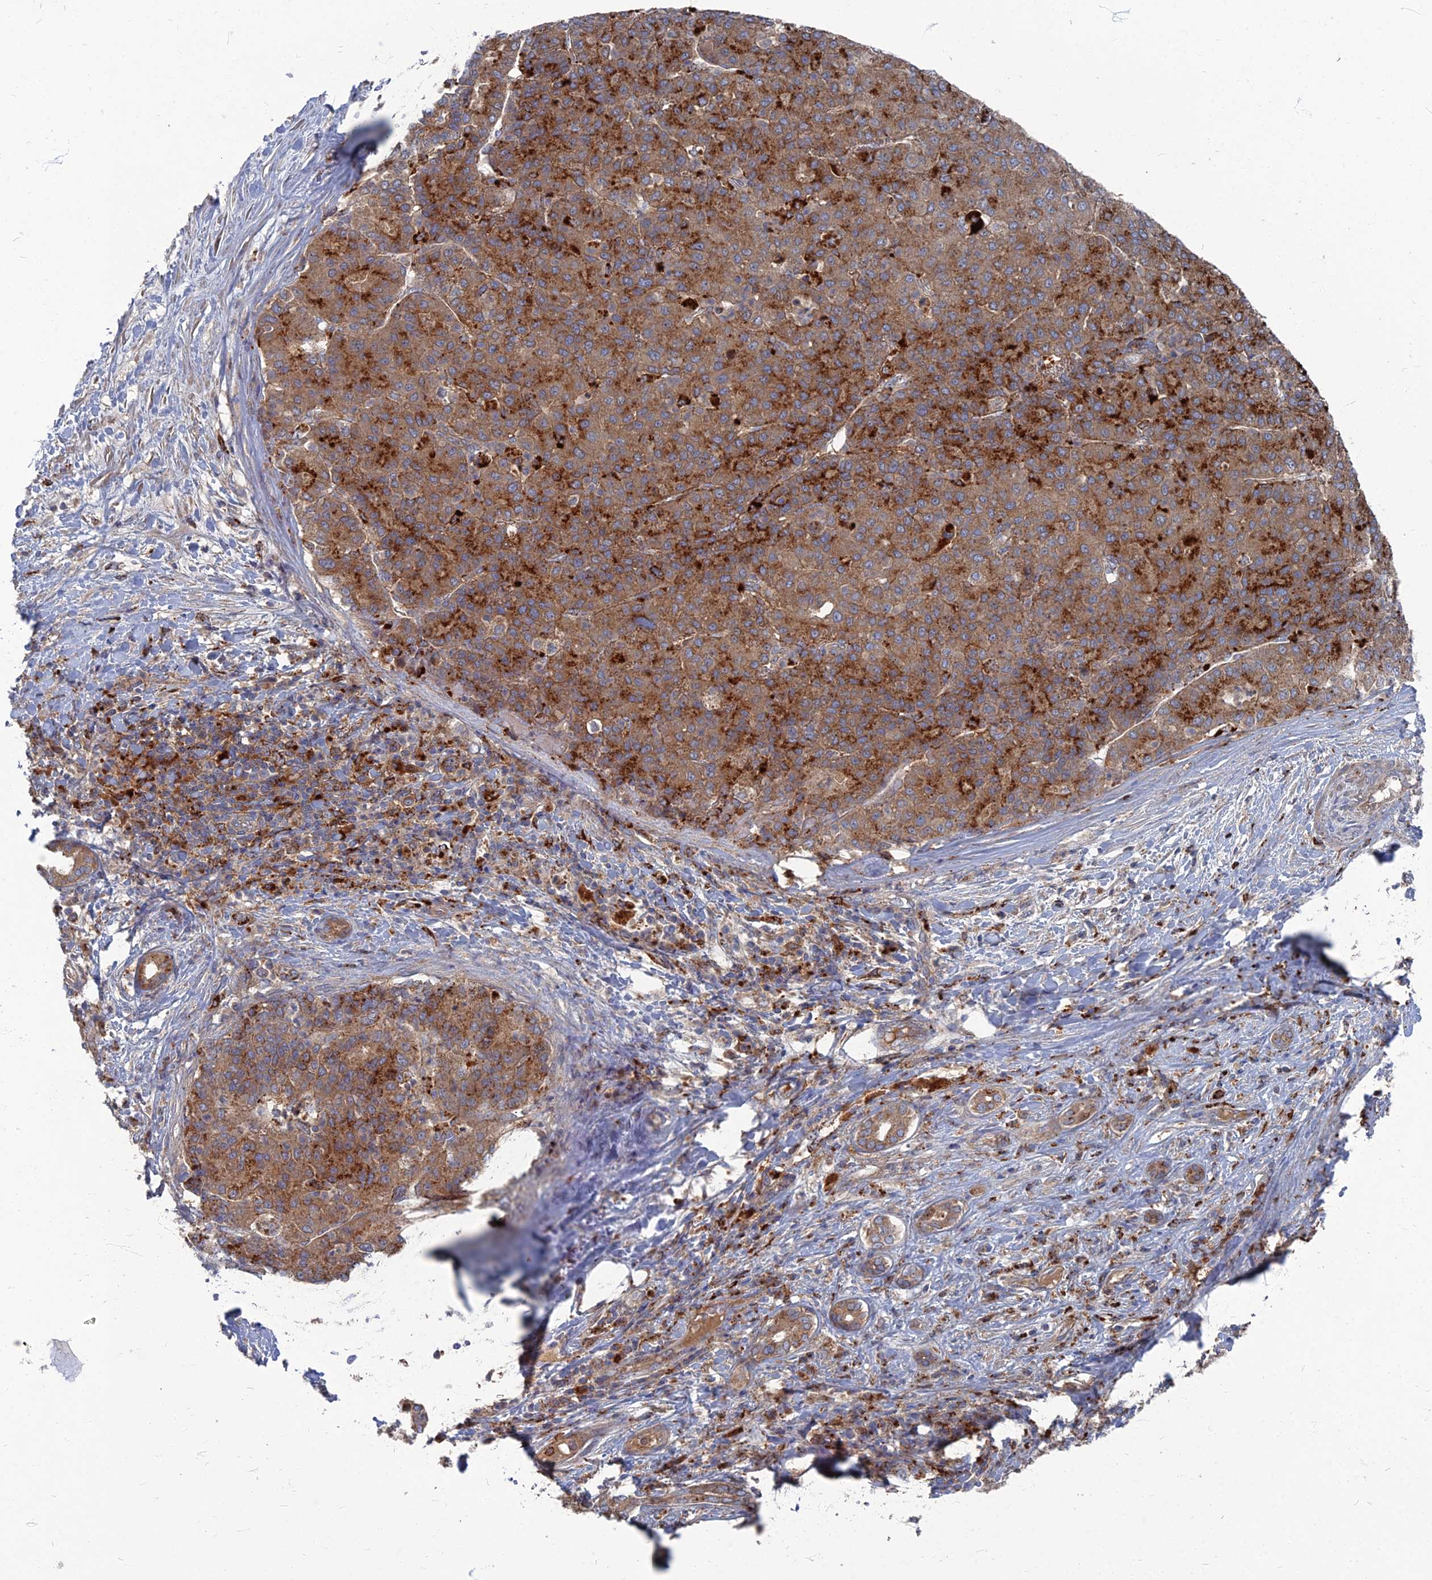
{"staining": {"intensity": "moderate", "quantity": ">75%", "location": "cytoplasmic/membranous"}, "tissue": "liver cancer", "cell_type": "Tumor cells", "image_type": "cancer", "snomed": [{"axis": "morphology", "description": "Carcinoma, Hepatocellular, NOS"}, {"axis": "topography", "description": "Liver"}], "caption": "An image of human hepatocellular carcinoma (liver) stained for a protein exhibits moderate cytoplasmic/membranous brown staining in tumor cells. (Brightfield microscopy of DAB IHC at high magnification).", "gene": "PPCDC", "patient": {"sex": "male", "age": 65}}